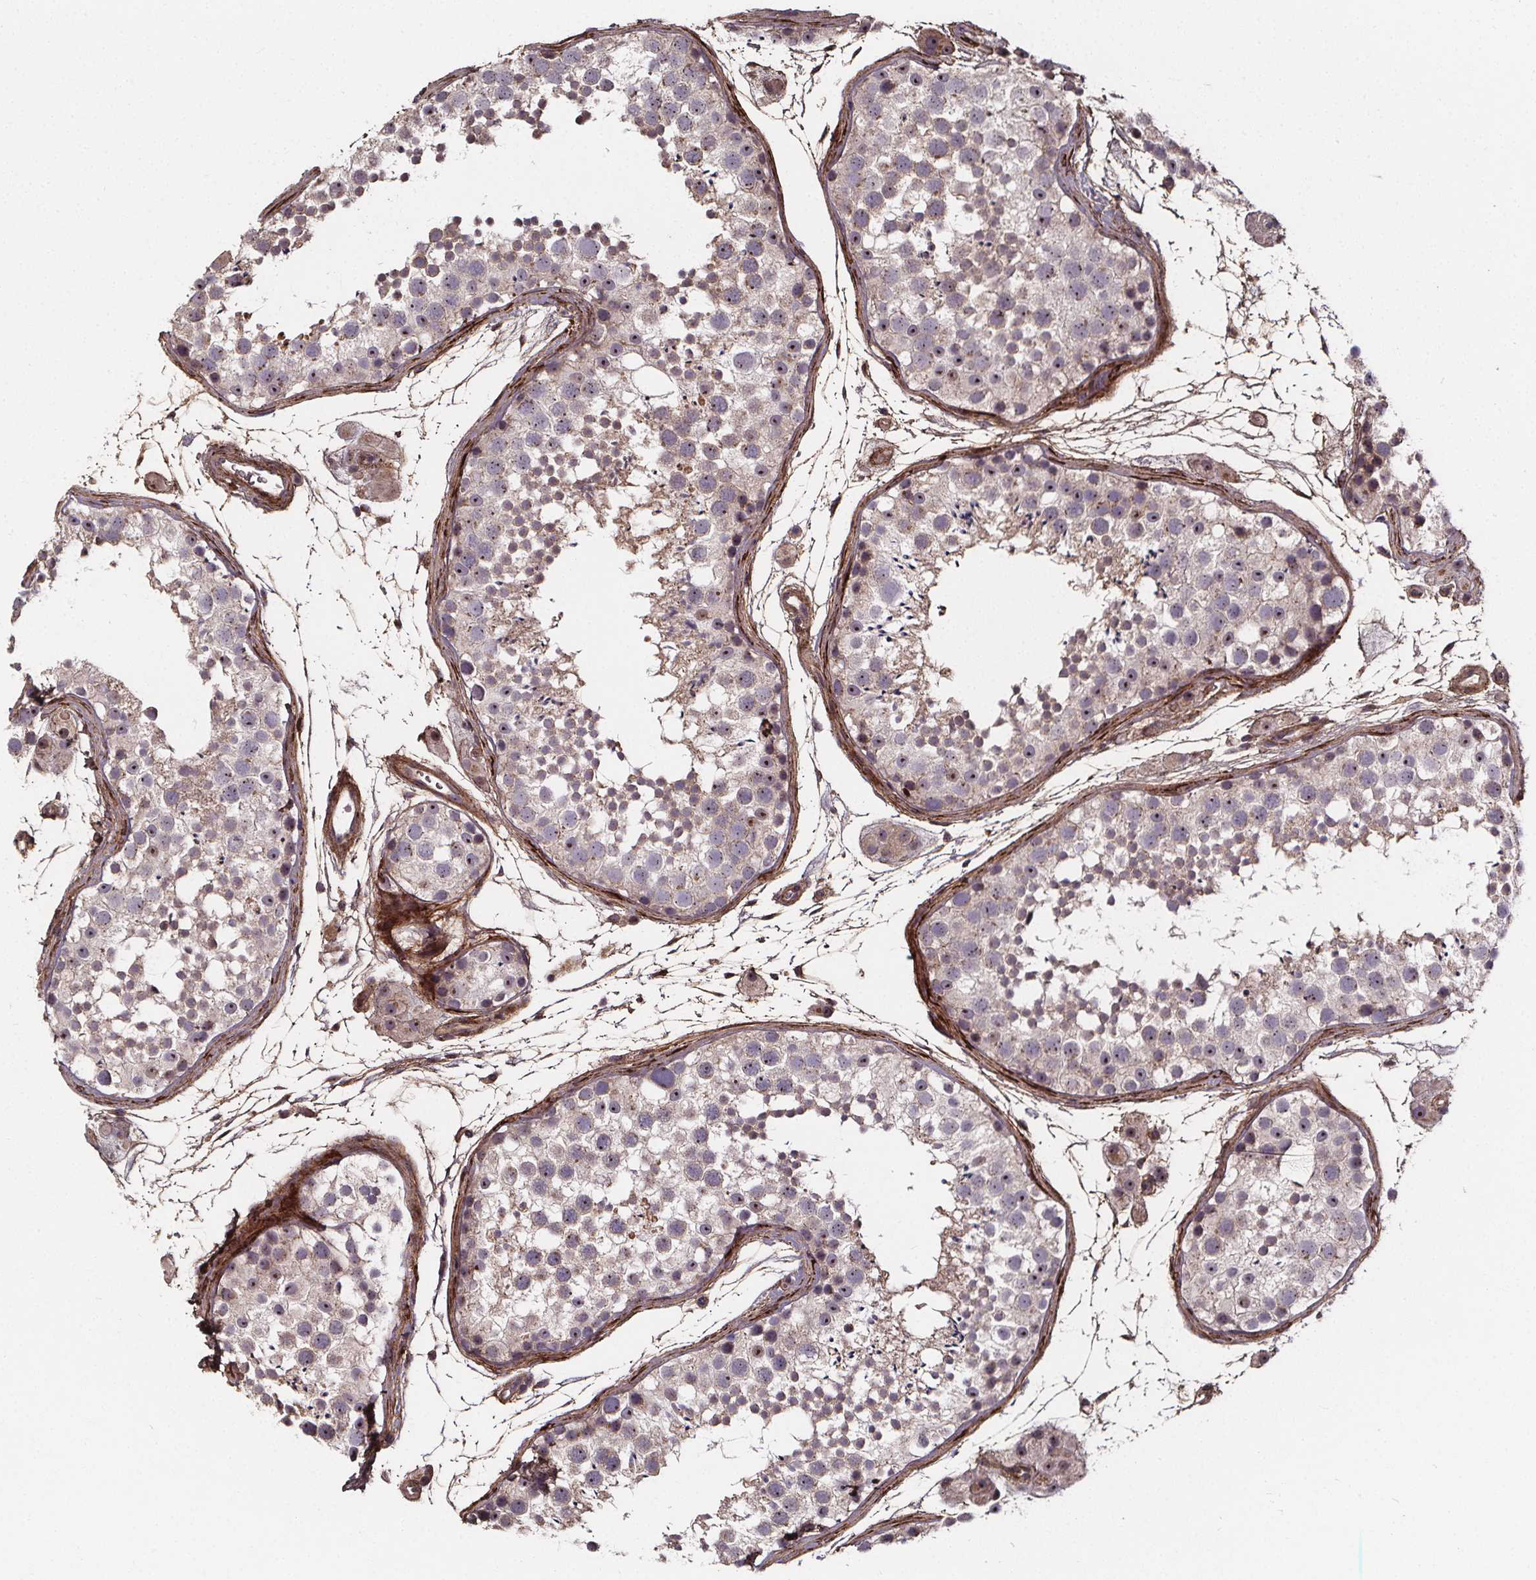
{"staining": {"intensity": "weak", "quantity": "25%-75%", "location": "cytoplasmic/membranous"}, "tissue": "testis", "cell_type": "Cells in seminiferous ducts", "image_type": "normal", "snomed": [{"axis": "morphology", "description": "Normal tissue, NOS"}, {"axis": "topography", "description": "Testis"}], "caption": "A low amount of weak cytoplasmic/membranous staining is appreciated in about 25%-75% of cells in seminiferous ducts in unremarkable testis.", "gene": "AEBP1", "patient": {"sex": "male", "age": 41}}